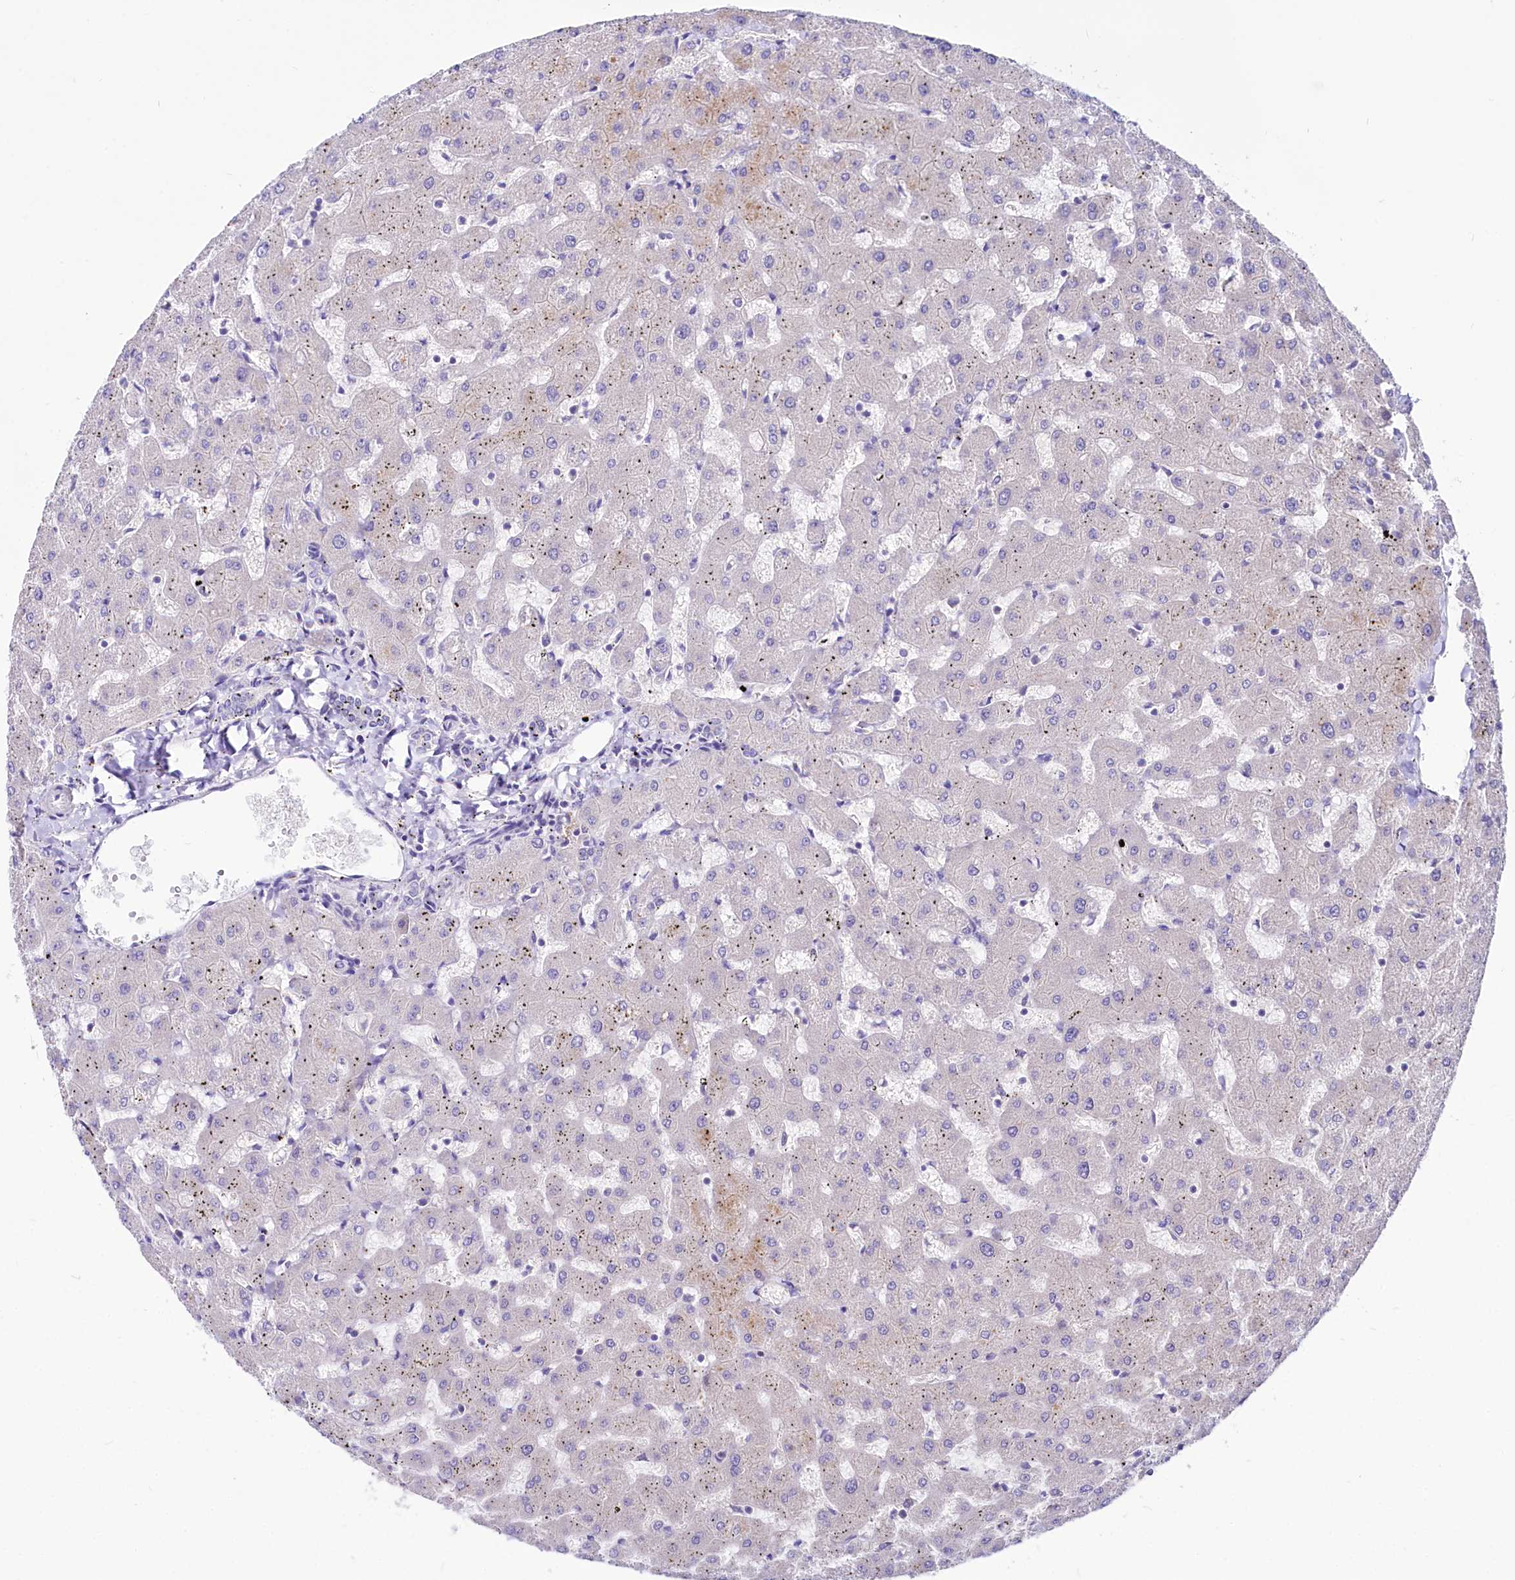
{"staining": {"intensity": "negative", "quantity": "none", "location": "none"}, "tissue": "liver", "cell_type": "Cholangiocytes", "image_type": "normal", "snomed": [{"axis": "morphology", "description": "Normal tissue, NOS"}, {"axis": "topography", "description": "Liver"}], "caption": "This is an immunohistochemistry (IHC) micrograph of unremarkable liver. There is no positivity in cholangiocytes.", "gene": "ABHD5", "patient": {"sex": "female", "age": 63}}